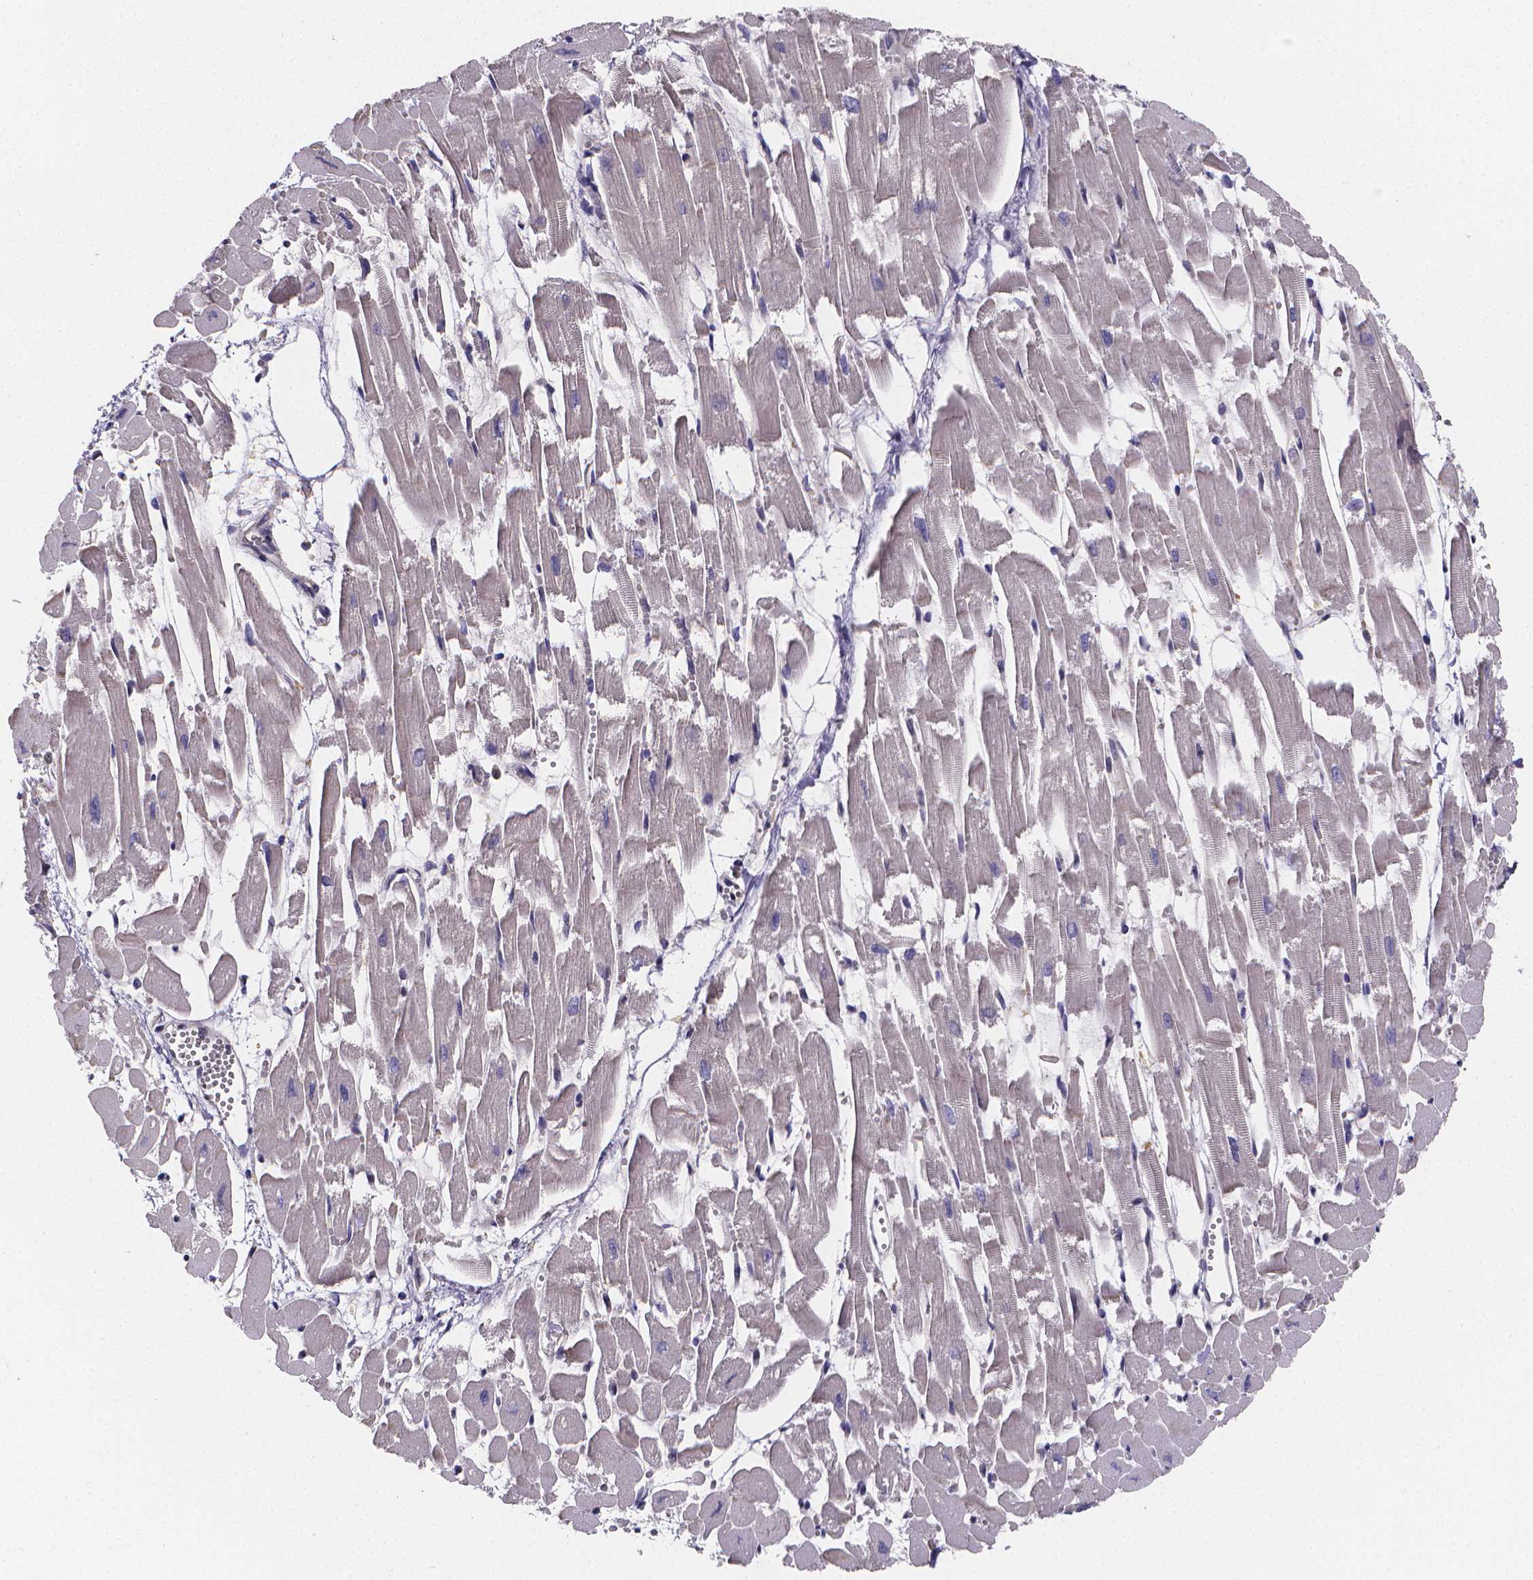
{"staining": {"intensity": "negative", "quantity": "none", "location": "none"}, "tissue": "heart muscle", "cell_type": "Cardiomyocytes", "image_type": "normal", "snomed": [{"axis": "morphology", "description": "Normal tissue, NOS"}, {"axis": "topography", "description": "Heart"}], "caption": "DAB (3,3'-diaminobenzidine) immunohistochemical staining of benign human heart muscle reveals no significant staining in cardiomyocytes. The staining was performed using DAB (3,3'-diaminobenzidine) to visualize the protein expression in brown, while the nuclei were stained in blue with hematoxylin (Magnification: 20x).", "gene": "PAH", "patient": {"sex": "female", "age": 52}}